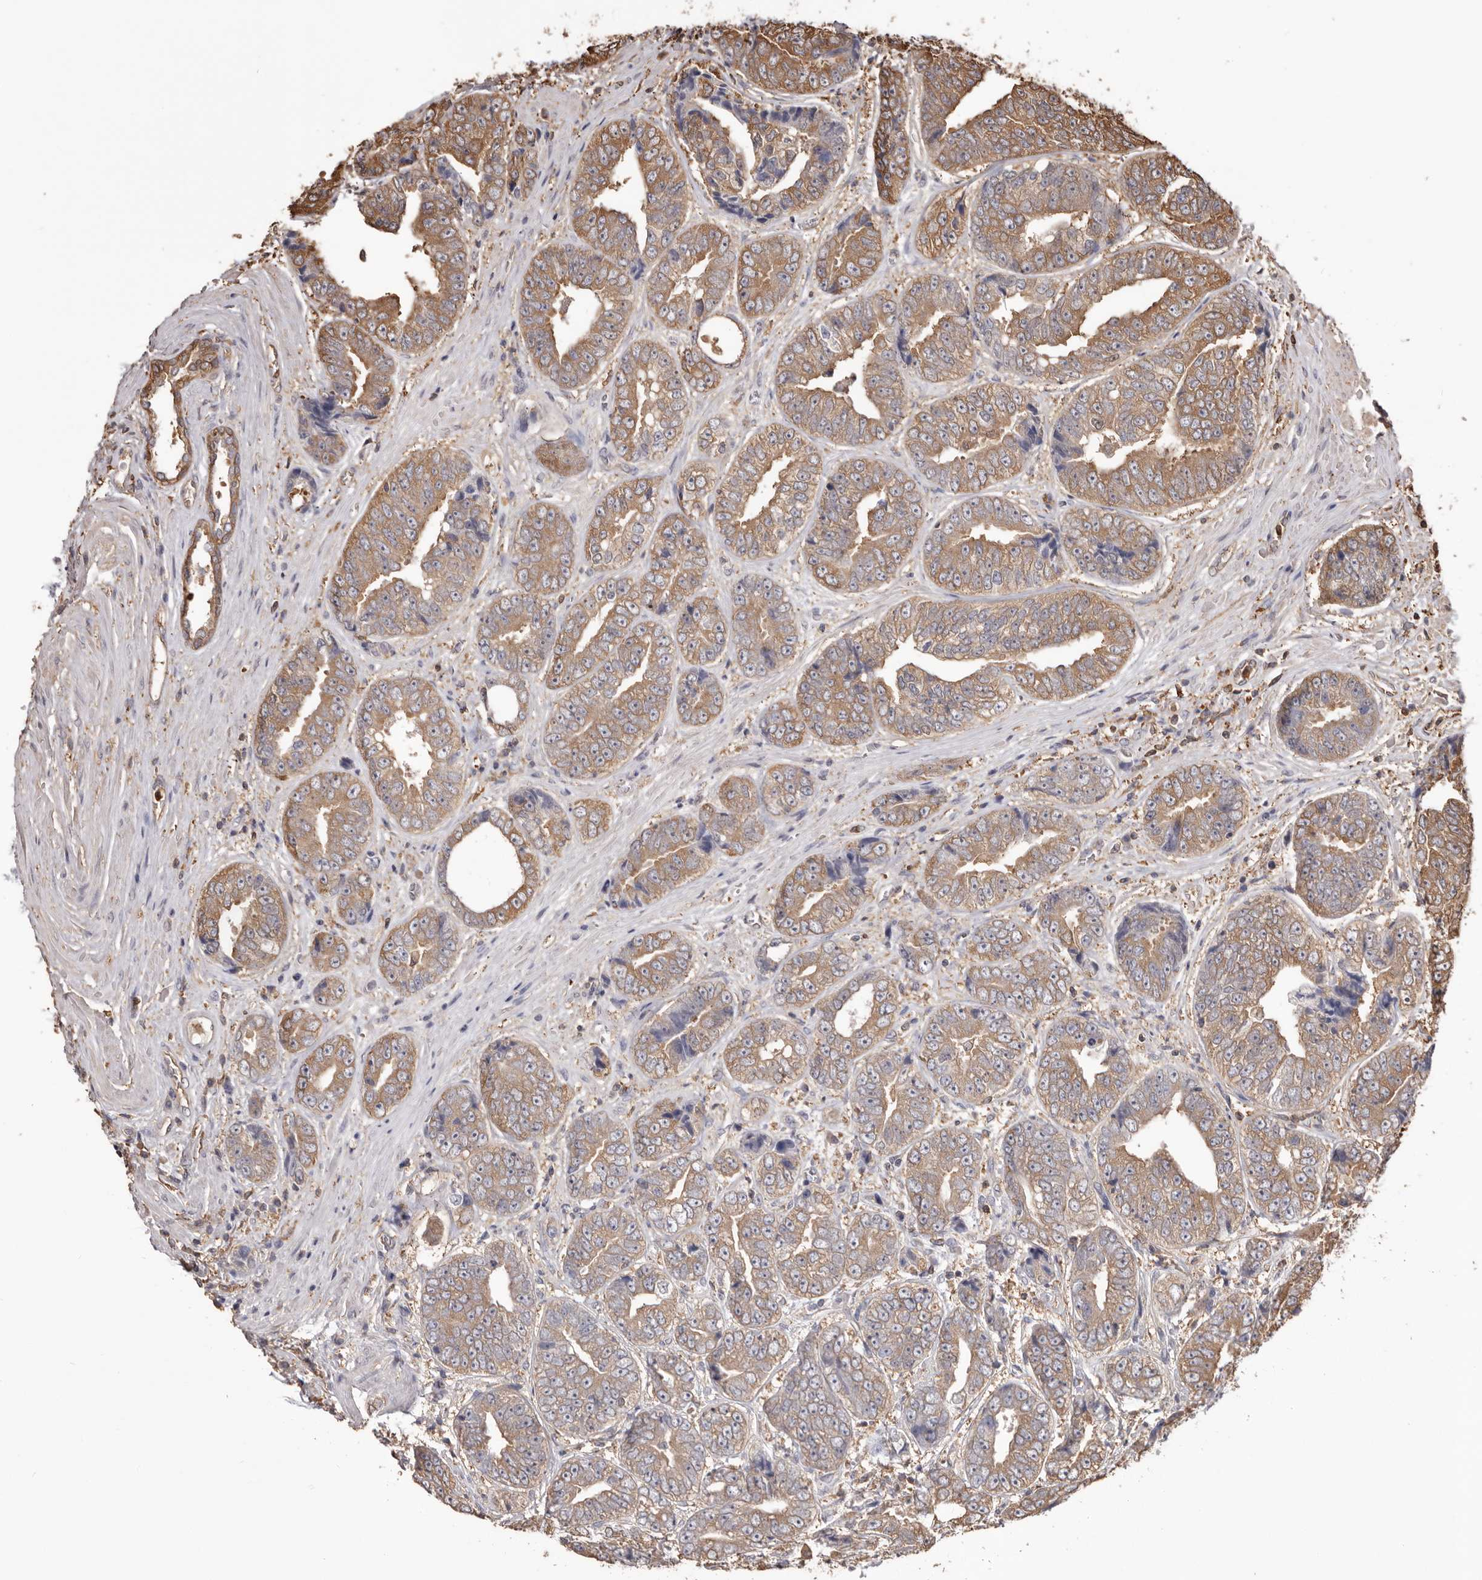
{"staining": {"intensity": "moderate", "quantity": ">75%", "location": "cytoplasmic/membranous"}, "tissue": "prostate cancer", "cell_type": "Tumor cells", "image_type": "cancer", "snomed": [{"axis": "morphology", "description": "Adenocarcinoma, High grade"}, {"axis": "topography", "description": "Prostate"}], "caption": "This micrograph displays prostate cancer (high-grade adenocarcinoma) stained with immunohistochemistry to label a protein in brown. The cytoplasmic/membranous of tumor cells show moderate positivity for the protein. Nuclei are counter-stained blue.", "gene": "PKM", "patient": {"sex": "male", "age": 61}}